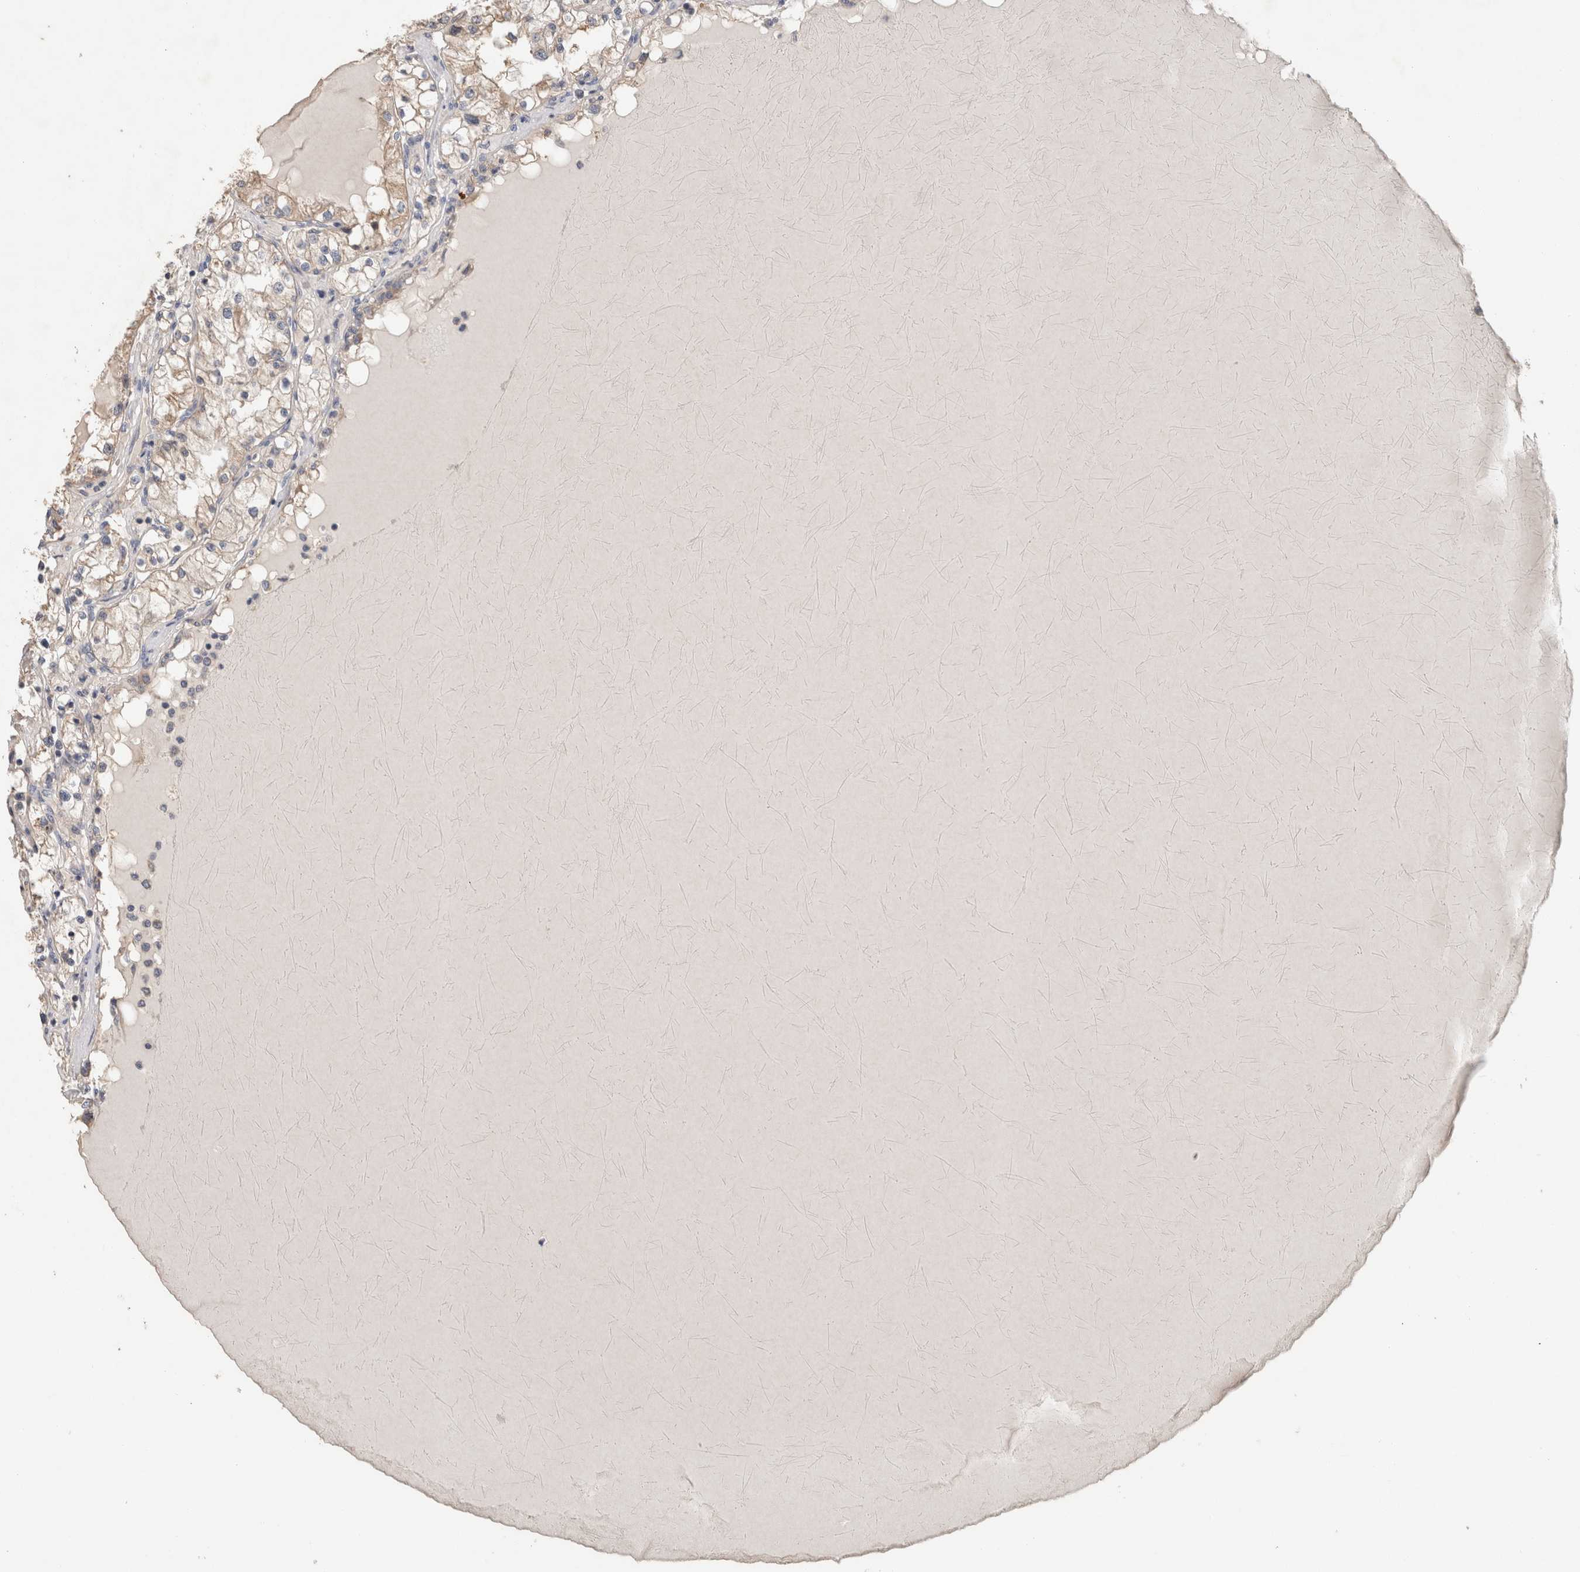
{"staining": {"intensity": "weak", "quantity": "<25%", "location": "cytoplasmic/membranous"}, "tissue": "renal cancer", "cell_type": "Tumor cells", "image_type": "cancer", "snomed": [{"axis": "morphology", "description": "Adenocarcinoma, NOS"}, {"axis": "topography", "description": "Kidney"}], "caption": "This is an immunohistochemistry photomicrograph of human renal cancer. There is no expression in tumor cells.", "gene": "IARS2", "patient": {"sex": "male", "age": 68}}